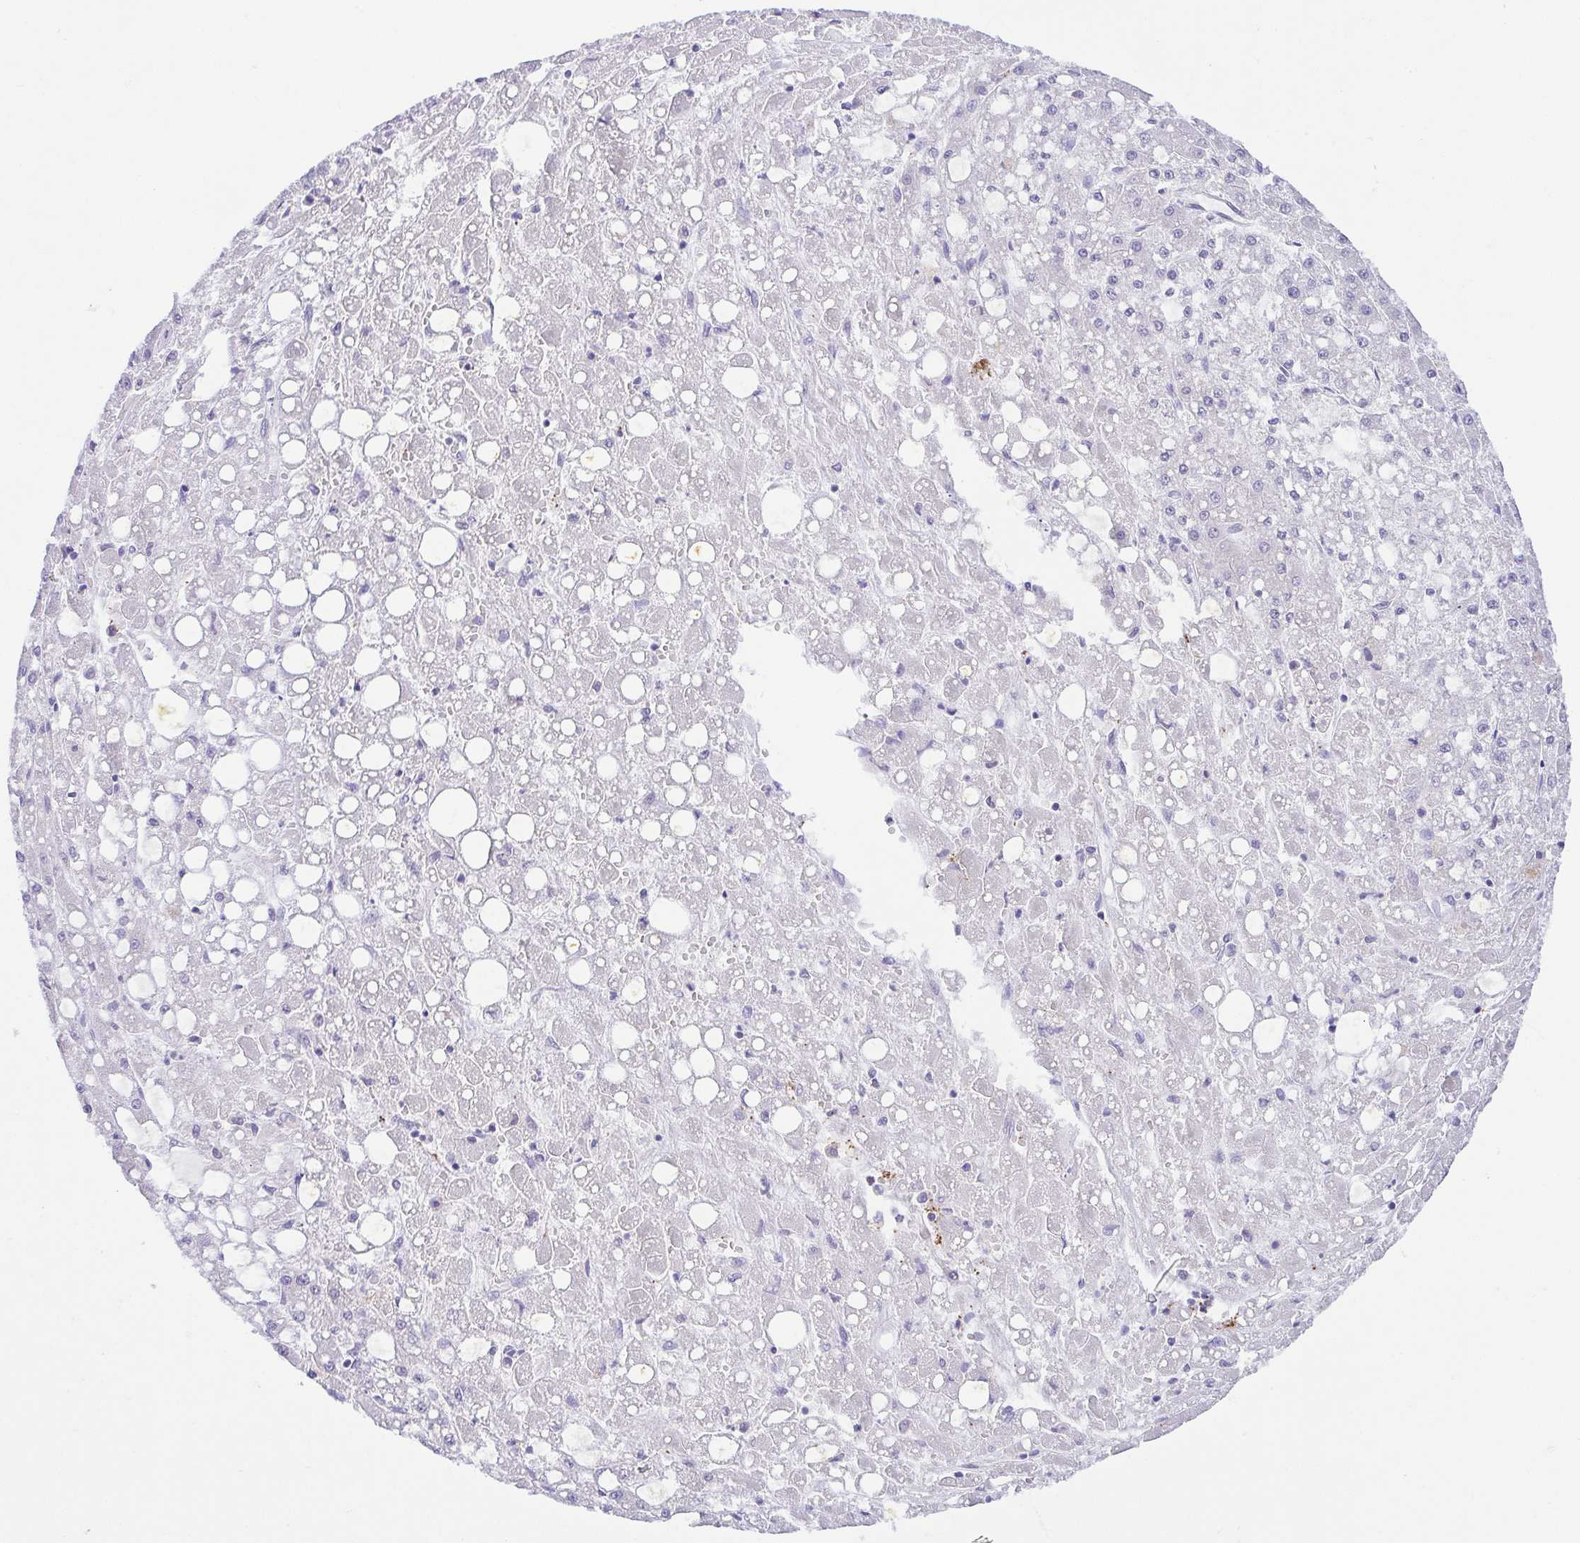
{"staining": {"intensity": "negative", "quantity": "none", "location": "none"}, "tissue": "liver cancer", "cell_type": "Tumor cells", "image_type": "cancer", "snomed": [{"axis": "morphology", "description": "Carcinoma, Hepatocellular, NOS"}, {"axis": "topography", "description": "Liver"}], "caption": "Liver hepatocellular carcinoma was stained to show a protein in brown. There is no significant staining in tumor cells. (Brightfield microscopy of DAB immunohistochemistry (IHC) at high magnification).", "gene": "PRR14L", "patient": {"sex": "male", "age": 67}}